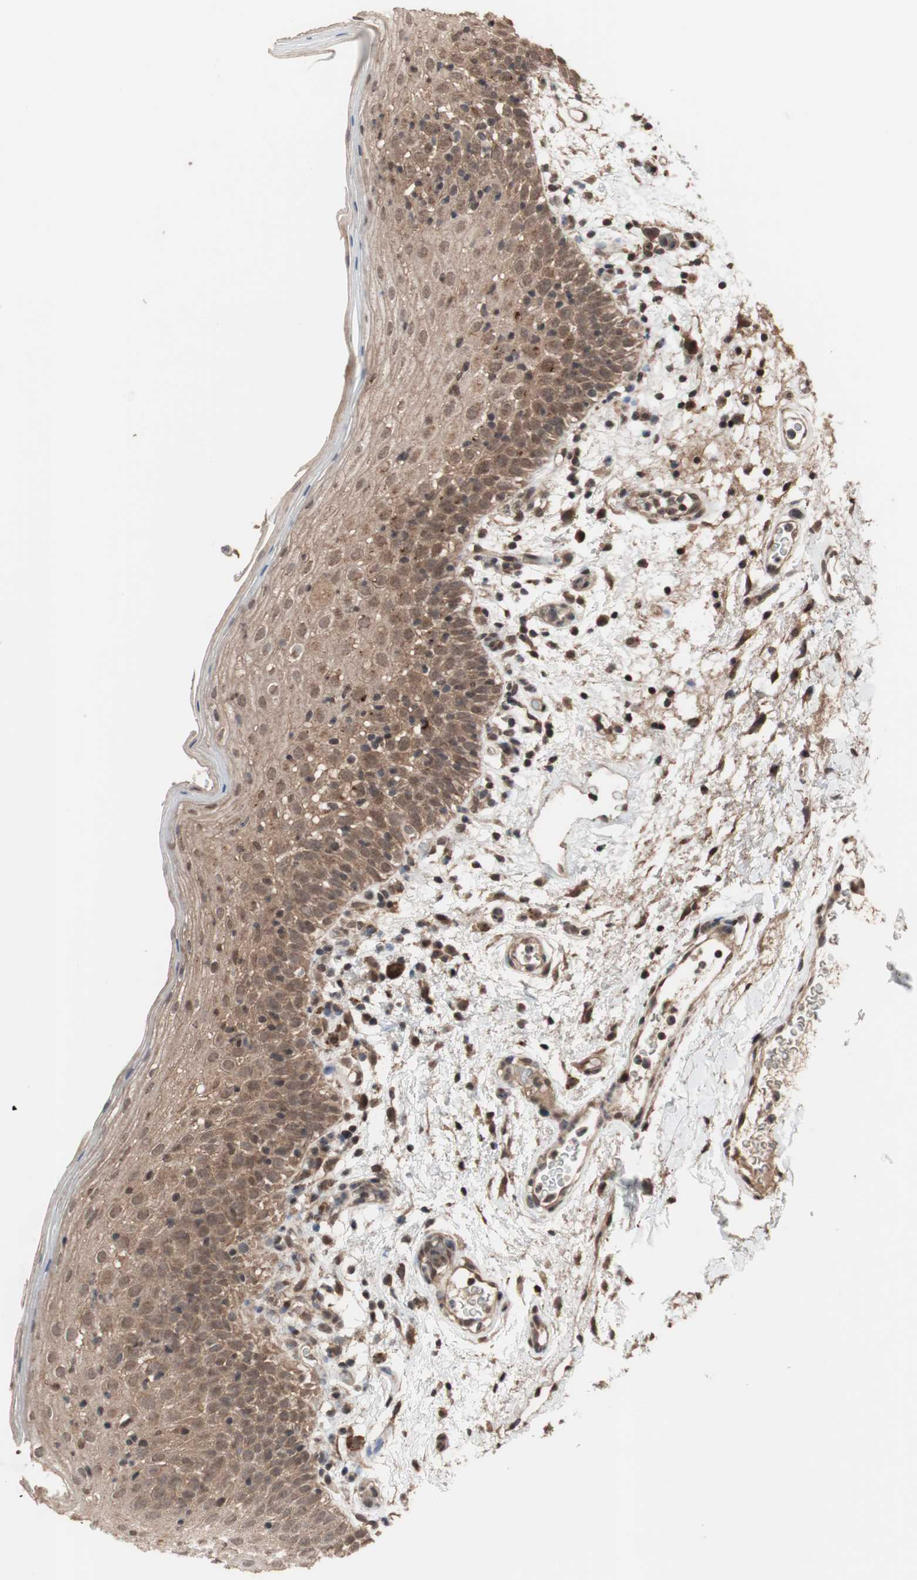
{"staining": {"intensity": "moderate", "quantity": "25%-75%", "location": "cytoplasmic/membranous"}, "tissue": "oral mucosa", "cell_type": "Squamous epithelial cells", "image_type": "normal", "snomed": [{"axis": "morphology", "description": "Normal tissue, NOS"}, {"axis": "morphology", "description": "Squamous cell carcinoma, NOS"}, {"axis": "topography", "description": "Skeletal muscle"}, {"axis": "topography", "description": "Oral tissue"}], "caption": "Oral mucosa stained with a protein marker reveals moderate staining in squamous epithelial cells.", "gene": "KANSL1", "patient": {"sex": "male", "age": 71}}